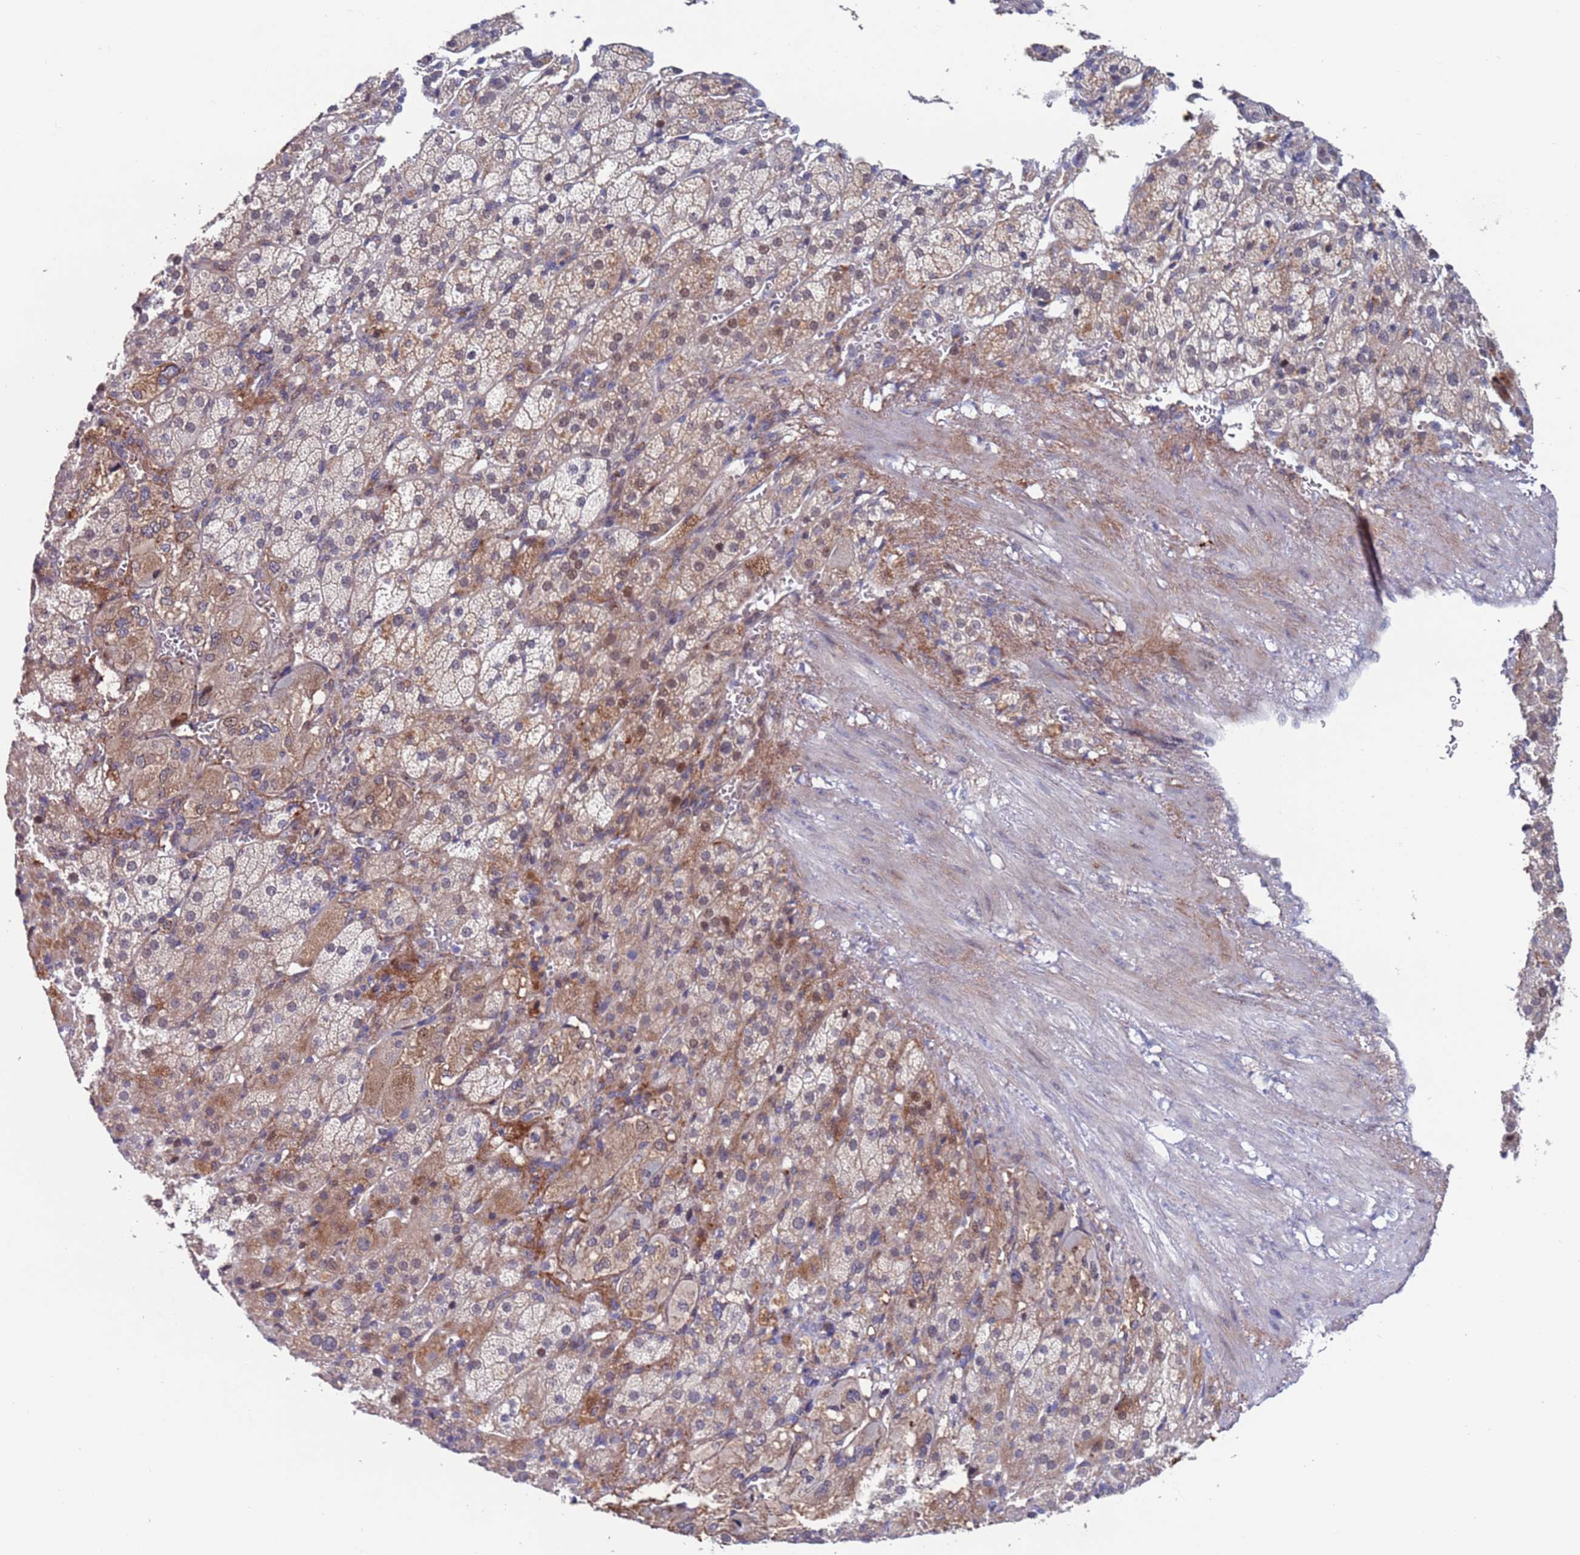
{"staining": {"intensity": "moderate", "quantity": "25%-75%", "location": "cytoplasmic/membranous,nuclear"}, "tissue": "adrenal gland", "cell_type": "Glandular cells", "image_type": "normal", "snomed": [{"axis": "morphology", "description": "Normal tissue, NOS"}, {"axis": "topography", "description": "Adrenal gland"}], "caption": "IHC photomicrograph of benign adrenal gland stained for a protein (brown), which reveals medium levels of moderate cytoplasmic/membranous,nuclear staining in approximately 25%-75% of glandular cells.", "gene": "FBXO27", "patient": {"sex": "female", "age": 57}}